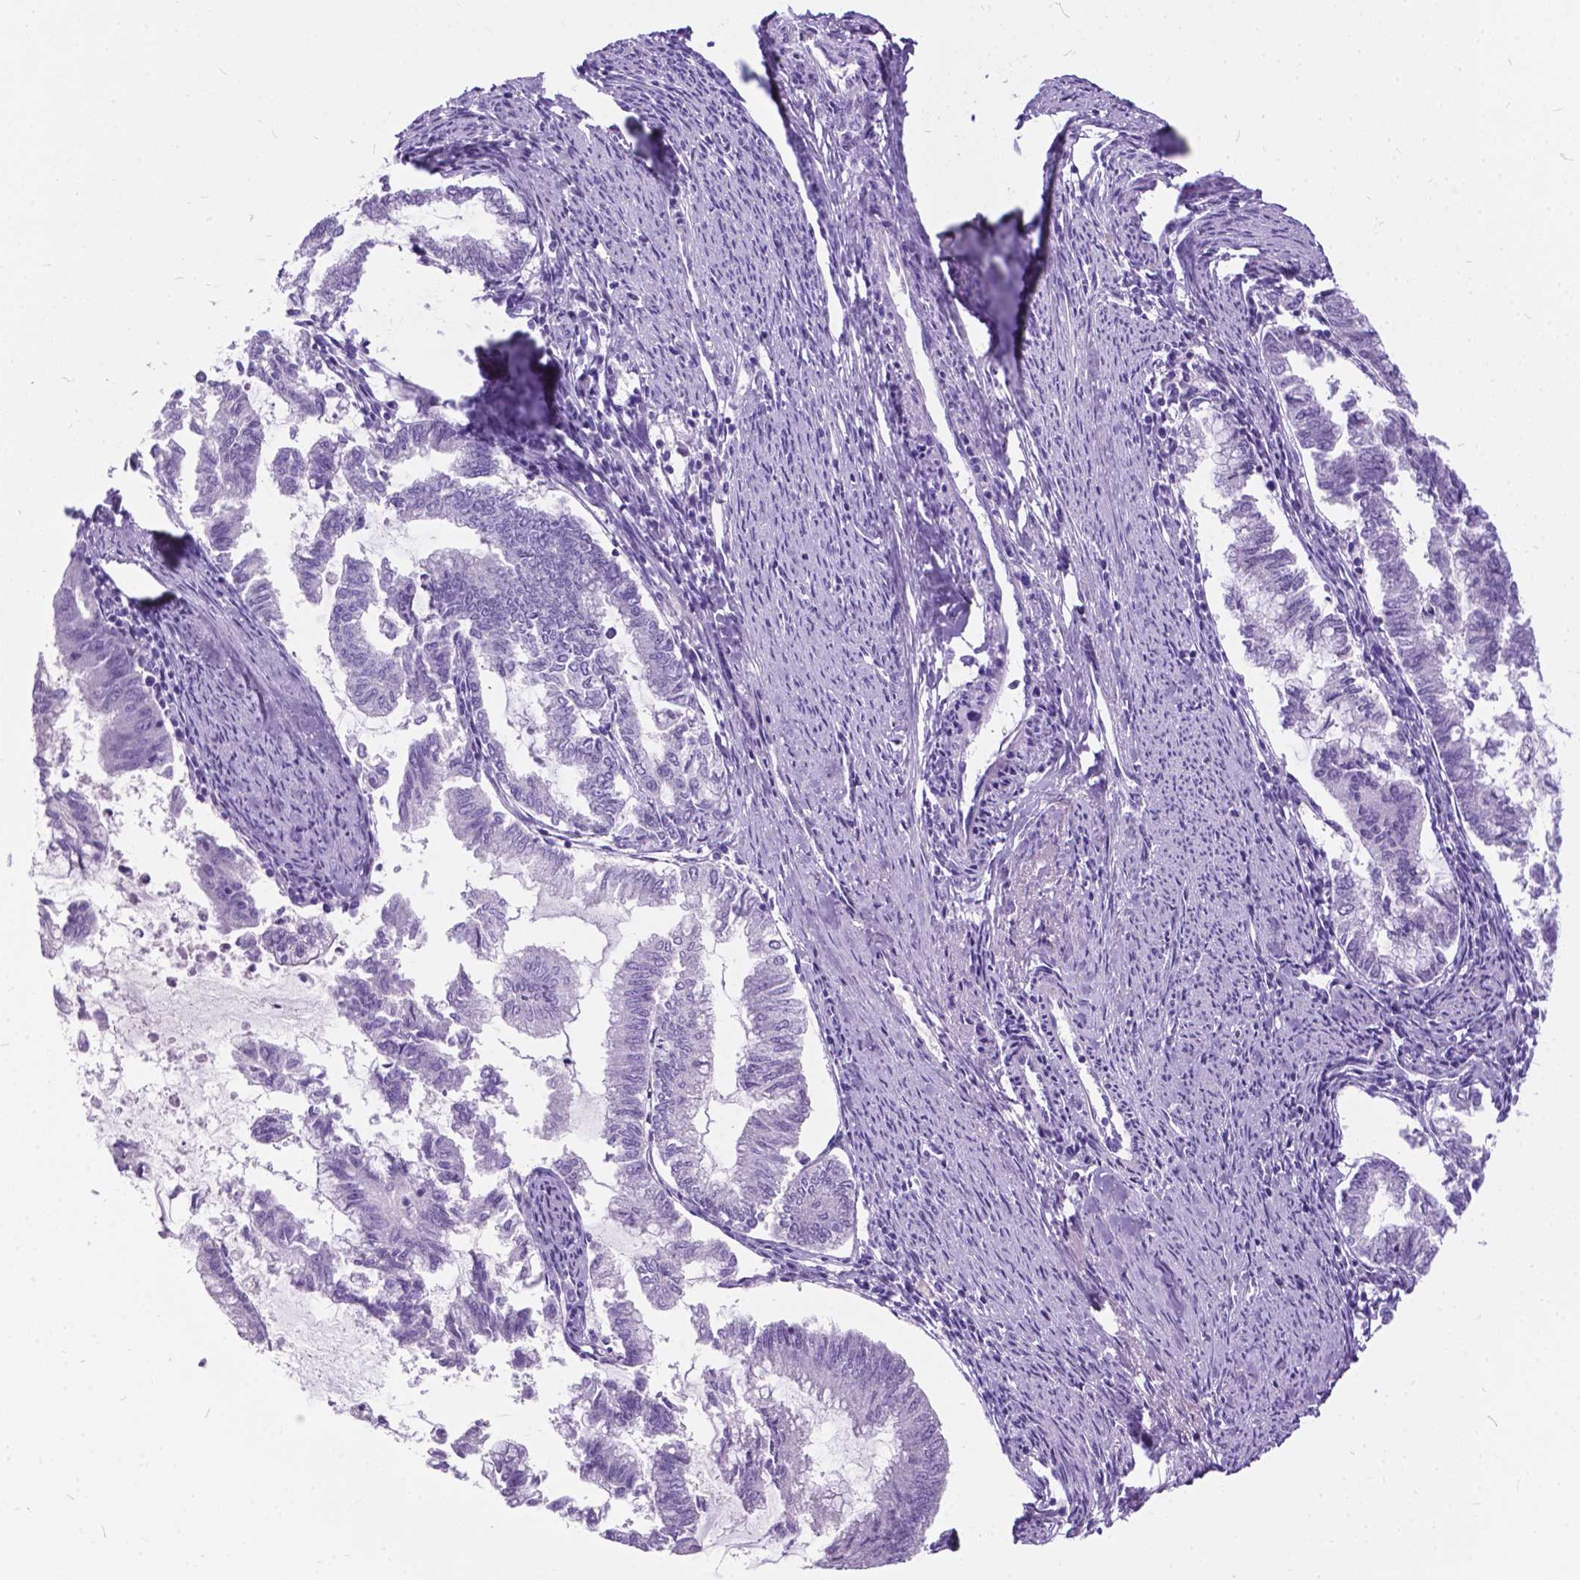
{"staining": {"intensity": "negative", "quantity": "none", "location": "none"}, "tissue": "endometrial cancer", "cell_type": "Tumor cells", "image_type": "cancer", "snomed": [{"axis": "morphology", "description": "Adenocarcinoma, NOS"}, {"axis": "topography", "description": "Endometrium"}], "caption": "Immunohistochemistry micrograph of endometrial adenocarcinoma stained for a protein (brown), which shows no positivity in tumor cells.", "gene": "BSND", "patient": {"sex": "female", "age": 79}}